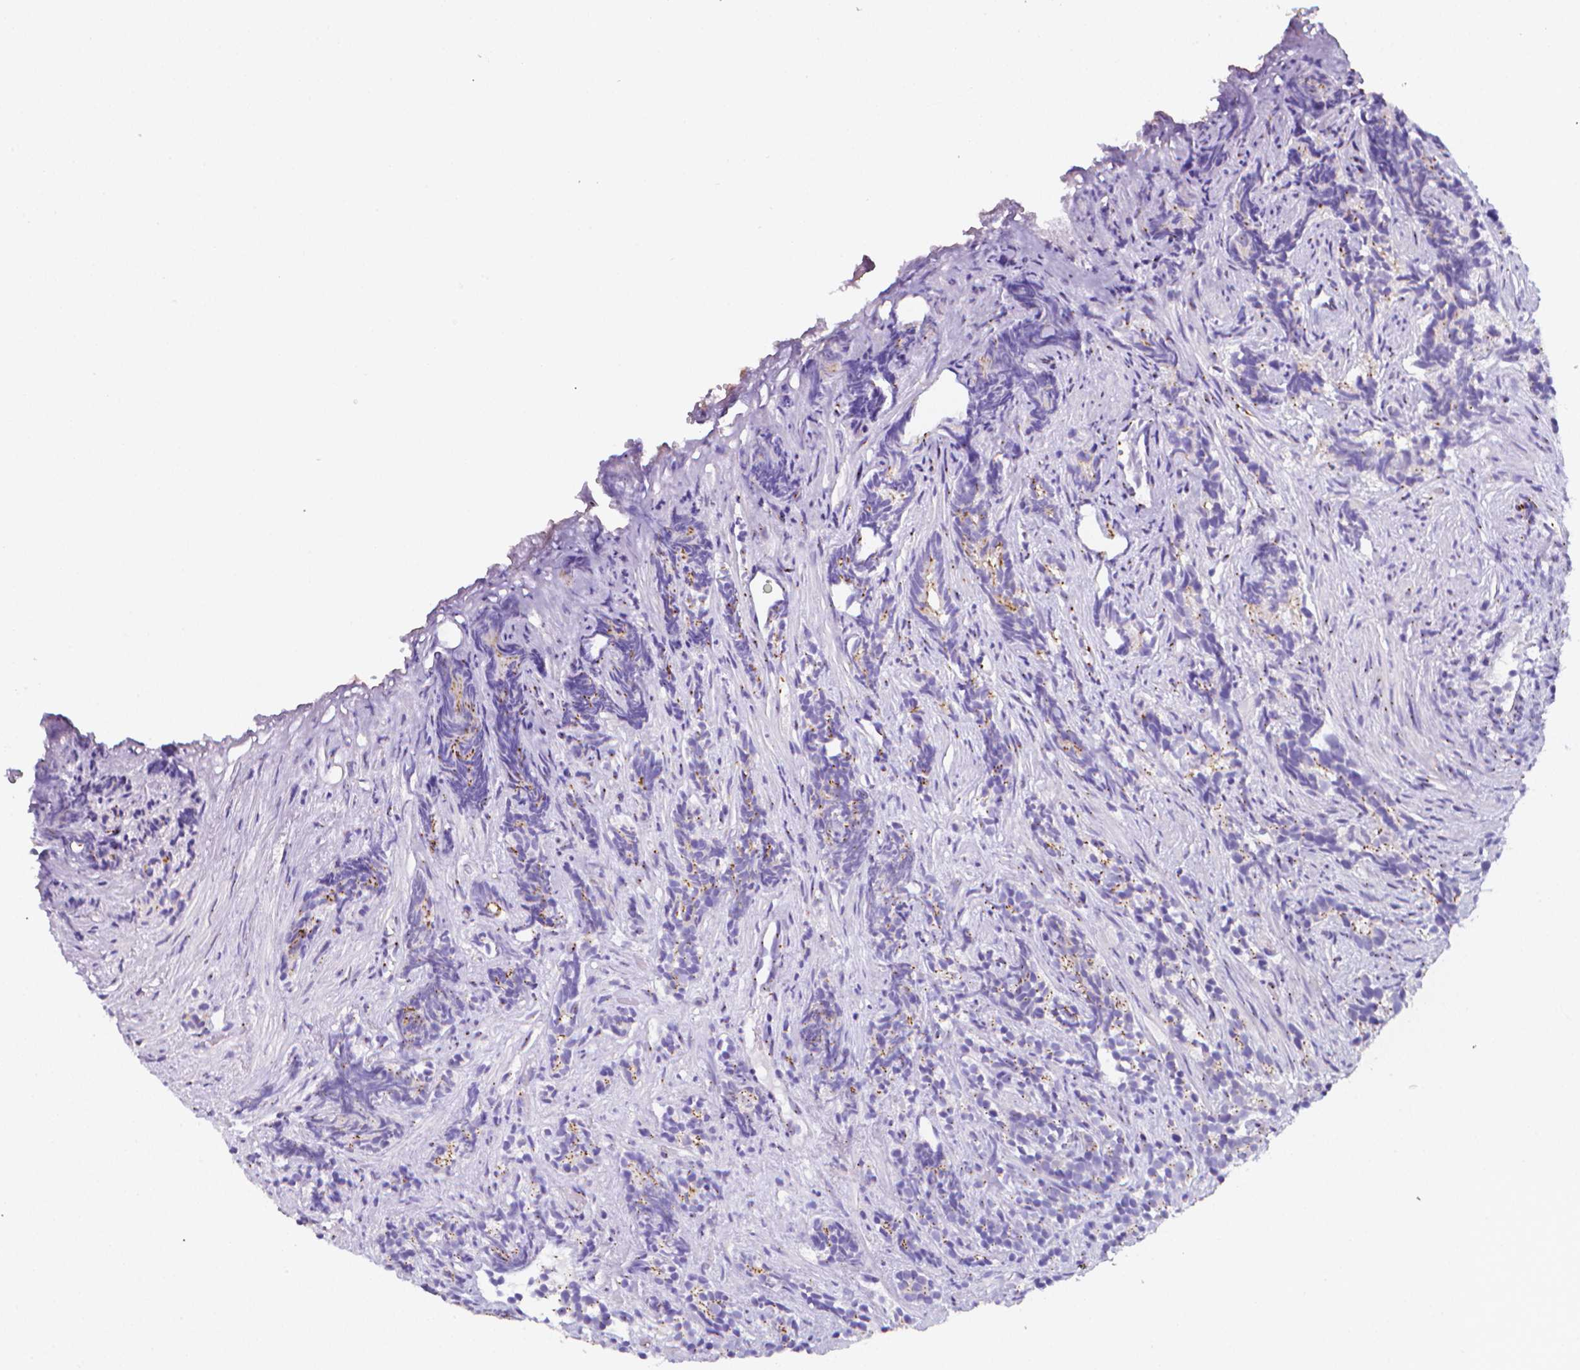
{"staining": {"intensity": "strong", "quantity": "25%-75%", "location": "cytoplasmic/membranous"}, "tissue": "prostate cancer", "cell_type": "Tumor cells", "image_type": "cancer", "snomed": [{"axis": "morphology", "description": "Adenocarcinoma, High grade"}, {"axis": "topography", "description": "Prostate"}], "caption": "Tumor cells show strong cytoplasmic/membranous positivity in about 25%-75% of cells in prostate cancer (adenocarcinoma (high-grade)). (DAB = brown stain, brightfield microscopy at high magnification).", "gene": "LRRC73", "patient": {"sex": "male", "age": 84}}